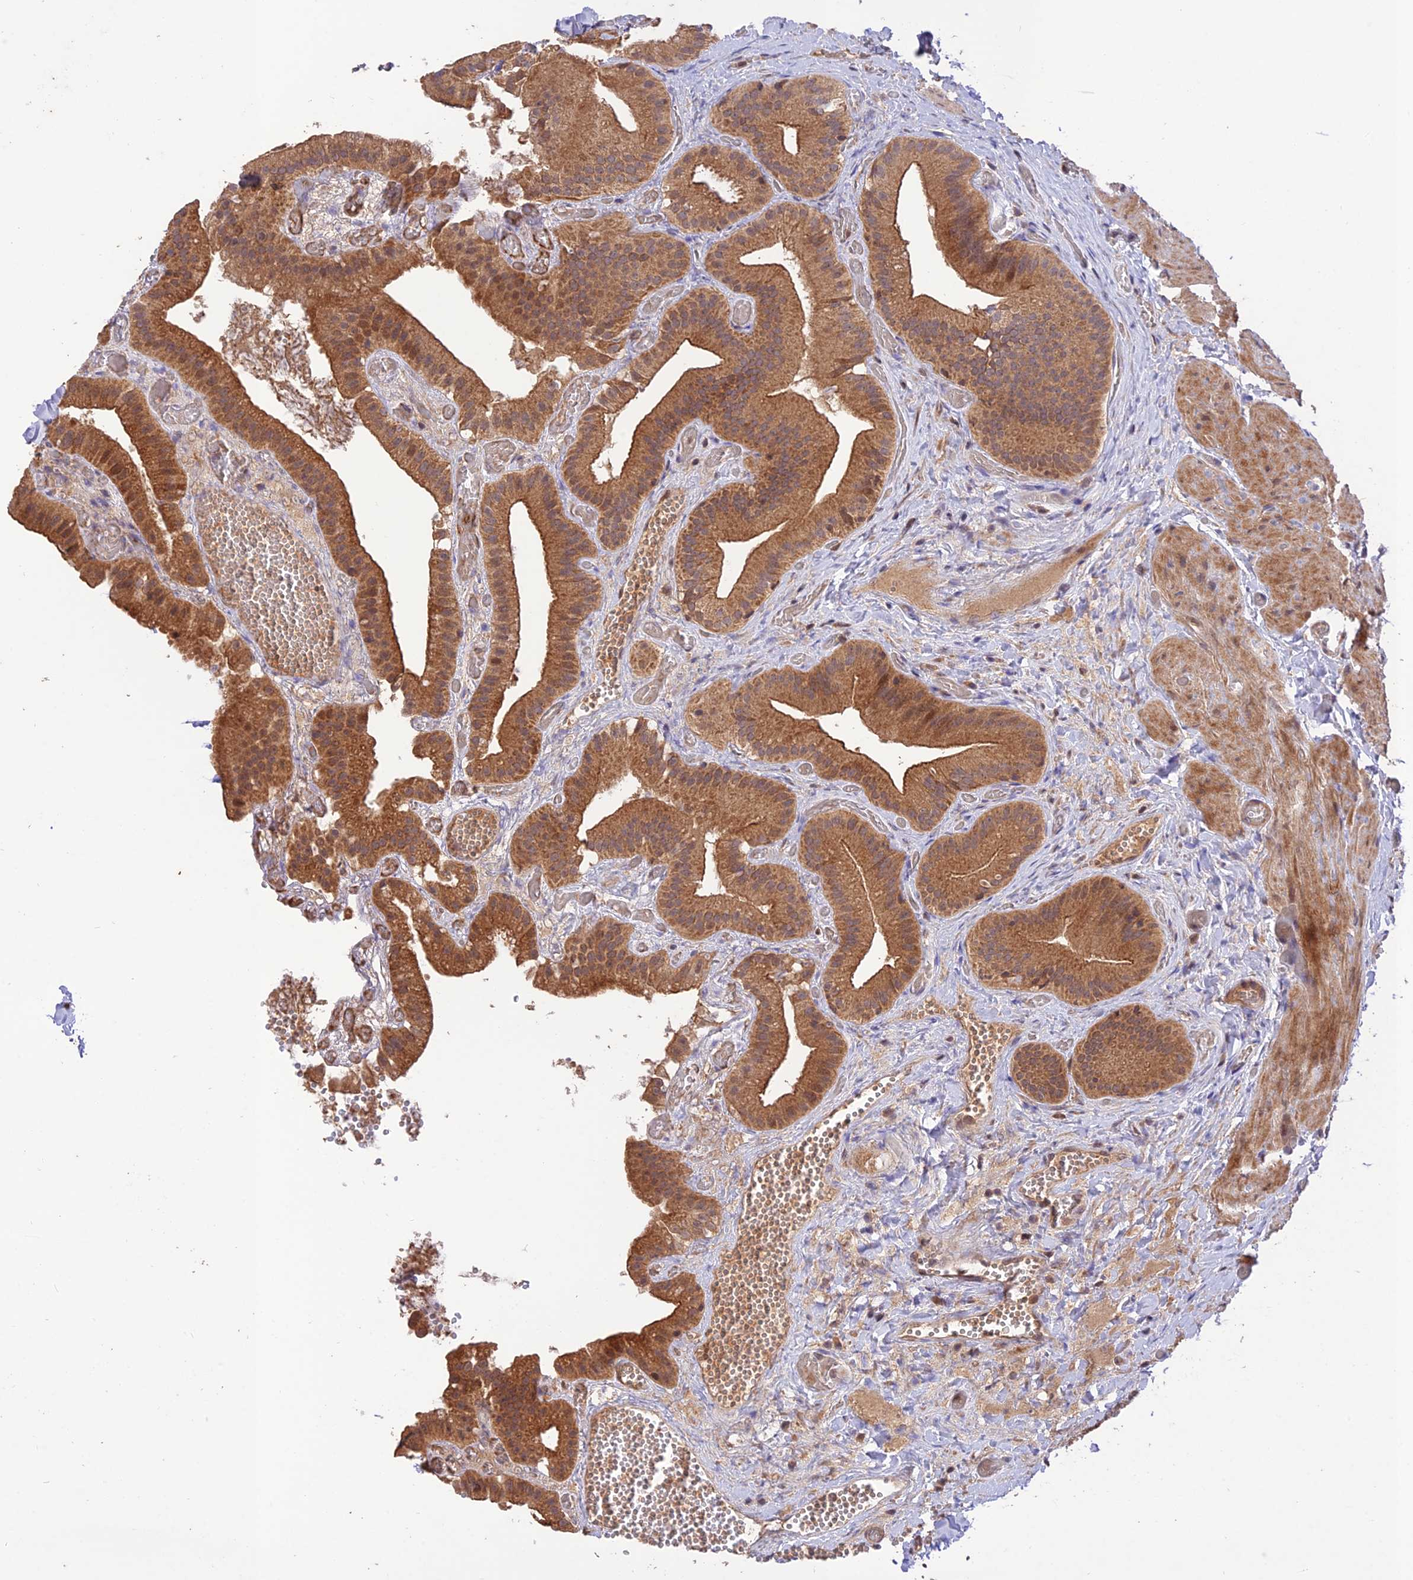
{"staining": {"intensity": "strong", "quantity": ">75%", "location": "cytoplasmic/membranous"}, "tissue": "gallbladder", "cell_type": "Glandular cells", "image_type": "normal", "snomed": [{"axis": "morphology", "description": "Normal tissue, NOS"}, {"axis": "topography", "description": "Gallbladder"}], "caption": "Immunohistochemistry (IHC) (DAB) staining of unremarkable gallbladder displays strong cytoplasmic/membranous protein expression in approximately >75% of glandular cells.", "gene": "REV1", "patient": {"sex": "female", "age": 64}}